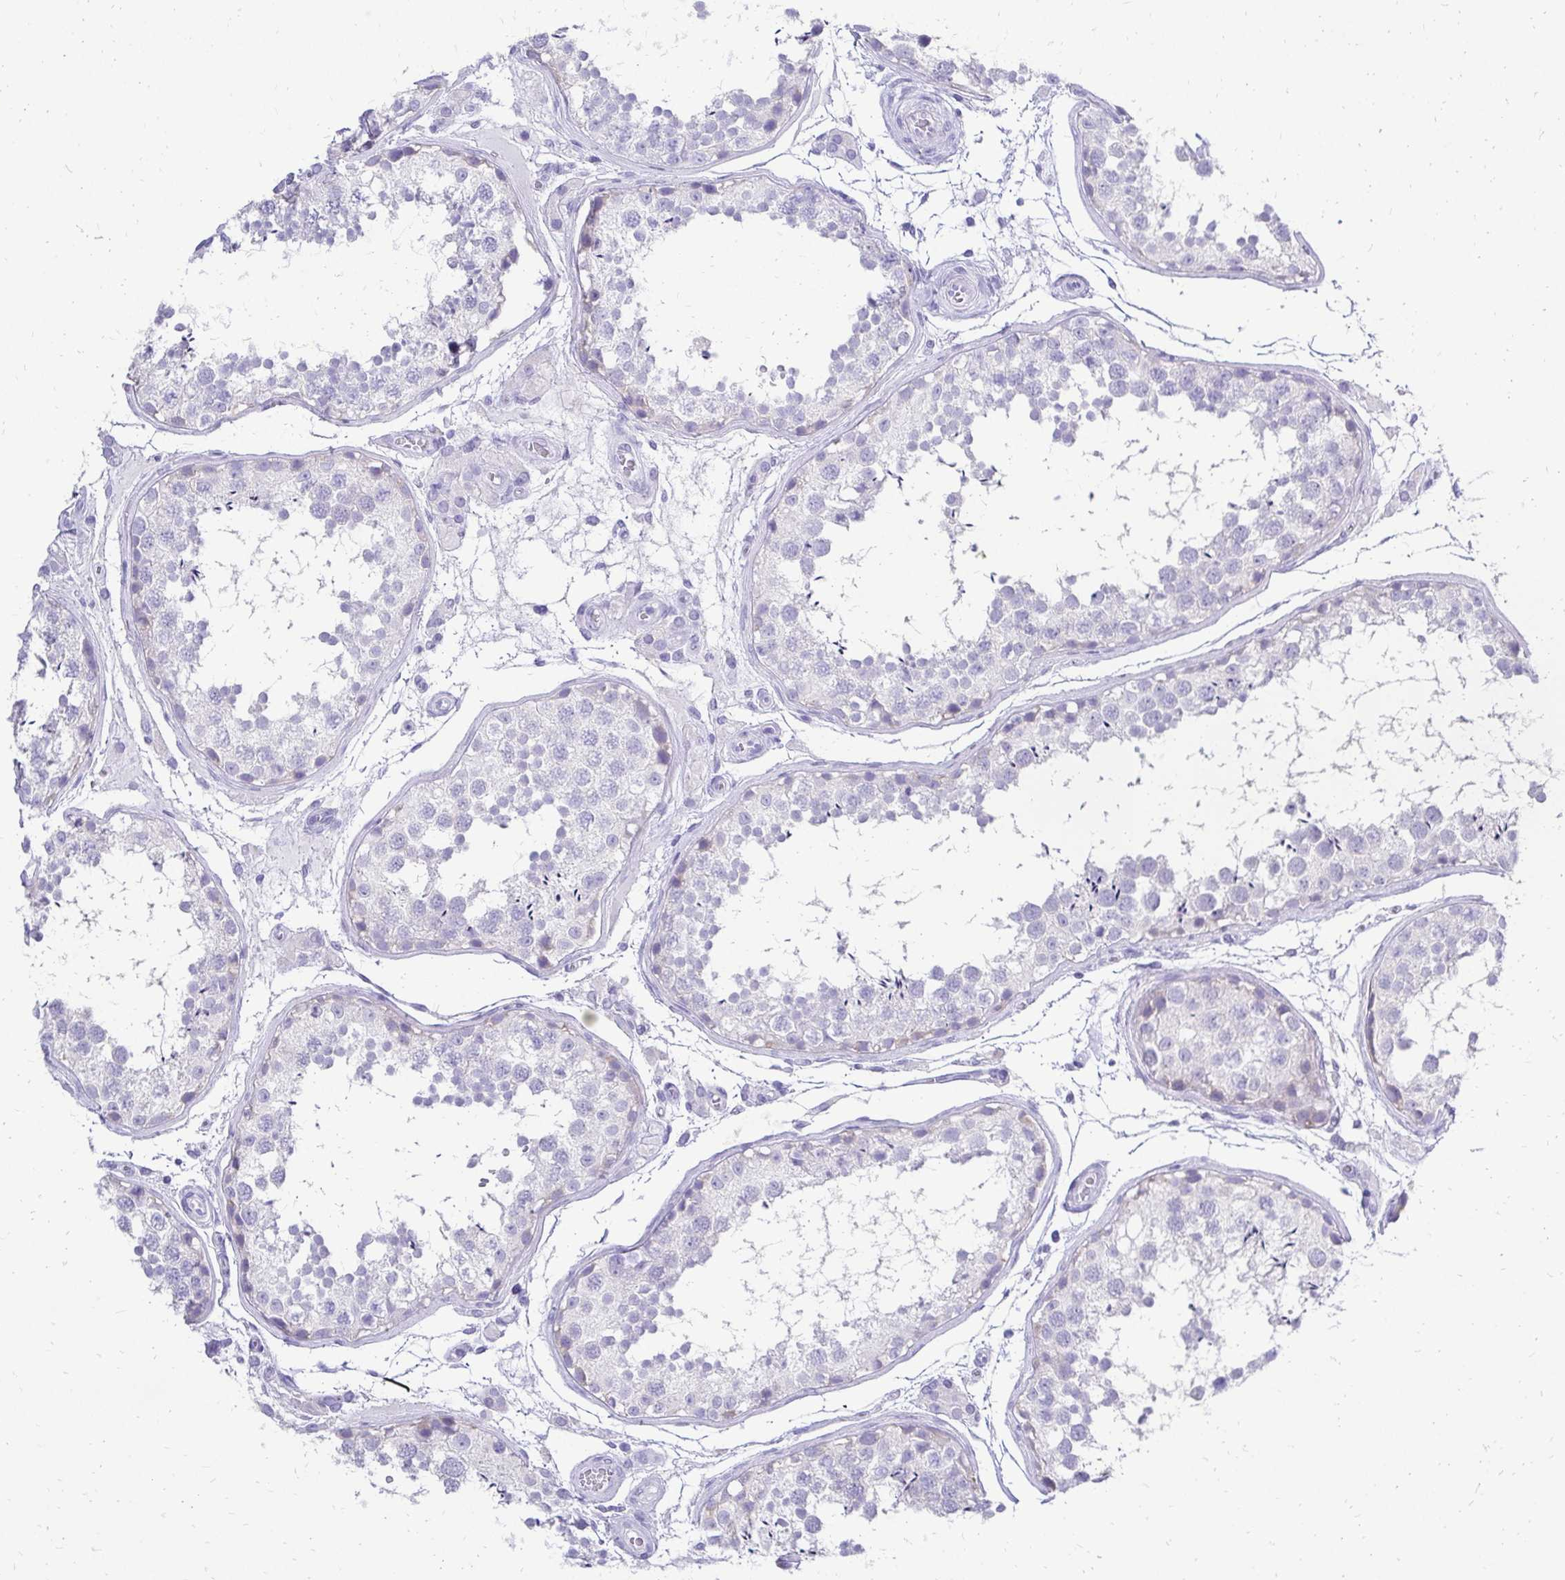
{"staining": {"intensity": "negative", "quantity": "none", "location": "none"}, "tissue": "testis", "cell_type": "Cells in seminiferous ducts", "image_type": "normal", "snomed": [{"axis": "morphology", "description": "Normal tissue, NOS"}, {"axis": "topography", "description": "Testis"}], "caption": "The photomicrograph demonstrates no staining of cells in seminiferous ducts in normal testis.", "gene": "SLC32A1", "patient": {"sex": "male", "age": 29}}